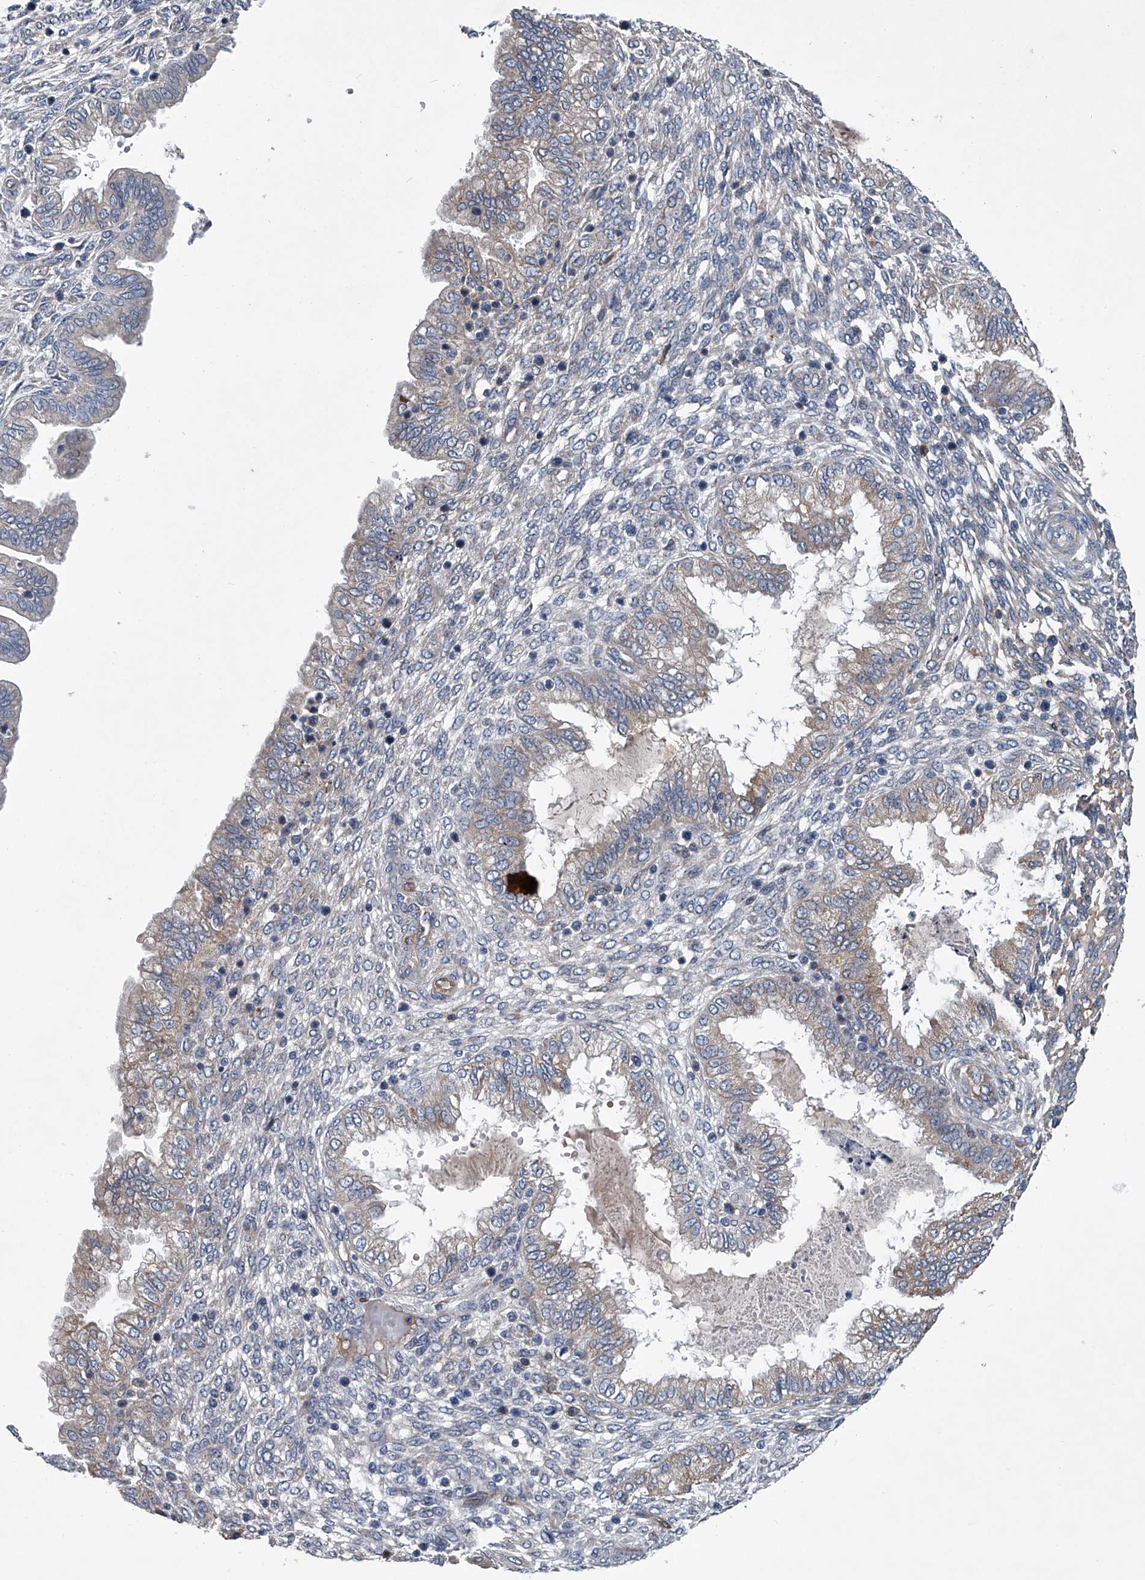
{"staining": {"intensity": "negative", "quantity": "none", "location": "none"}, "tissue": "endometrium", "cell_type": "Cells in endometrial stroma", "image_type": "normal", "snomed": [{"axis": "morphology", "description": "Normal tissue, NOS"}, {"axis": "topography", "description": "Endometrium"}], "caption": "A high-resolution micrograph shows immunohistochemistry staining of benign endometrium, which displays no significant positivity in cells in endometrial stroma.", "gene": "ABCG1", "patient": {"sex": "female", "age": 33}}